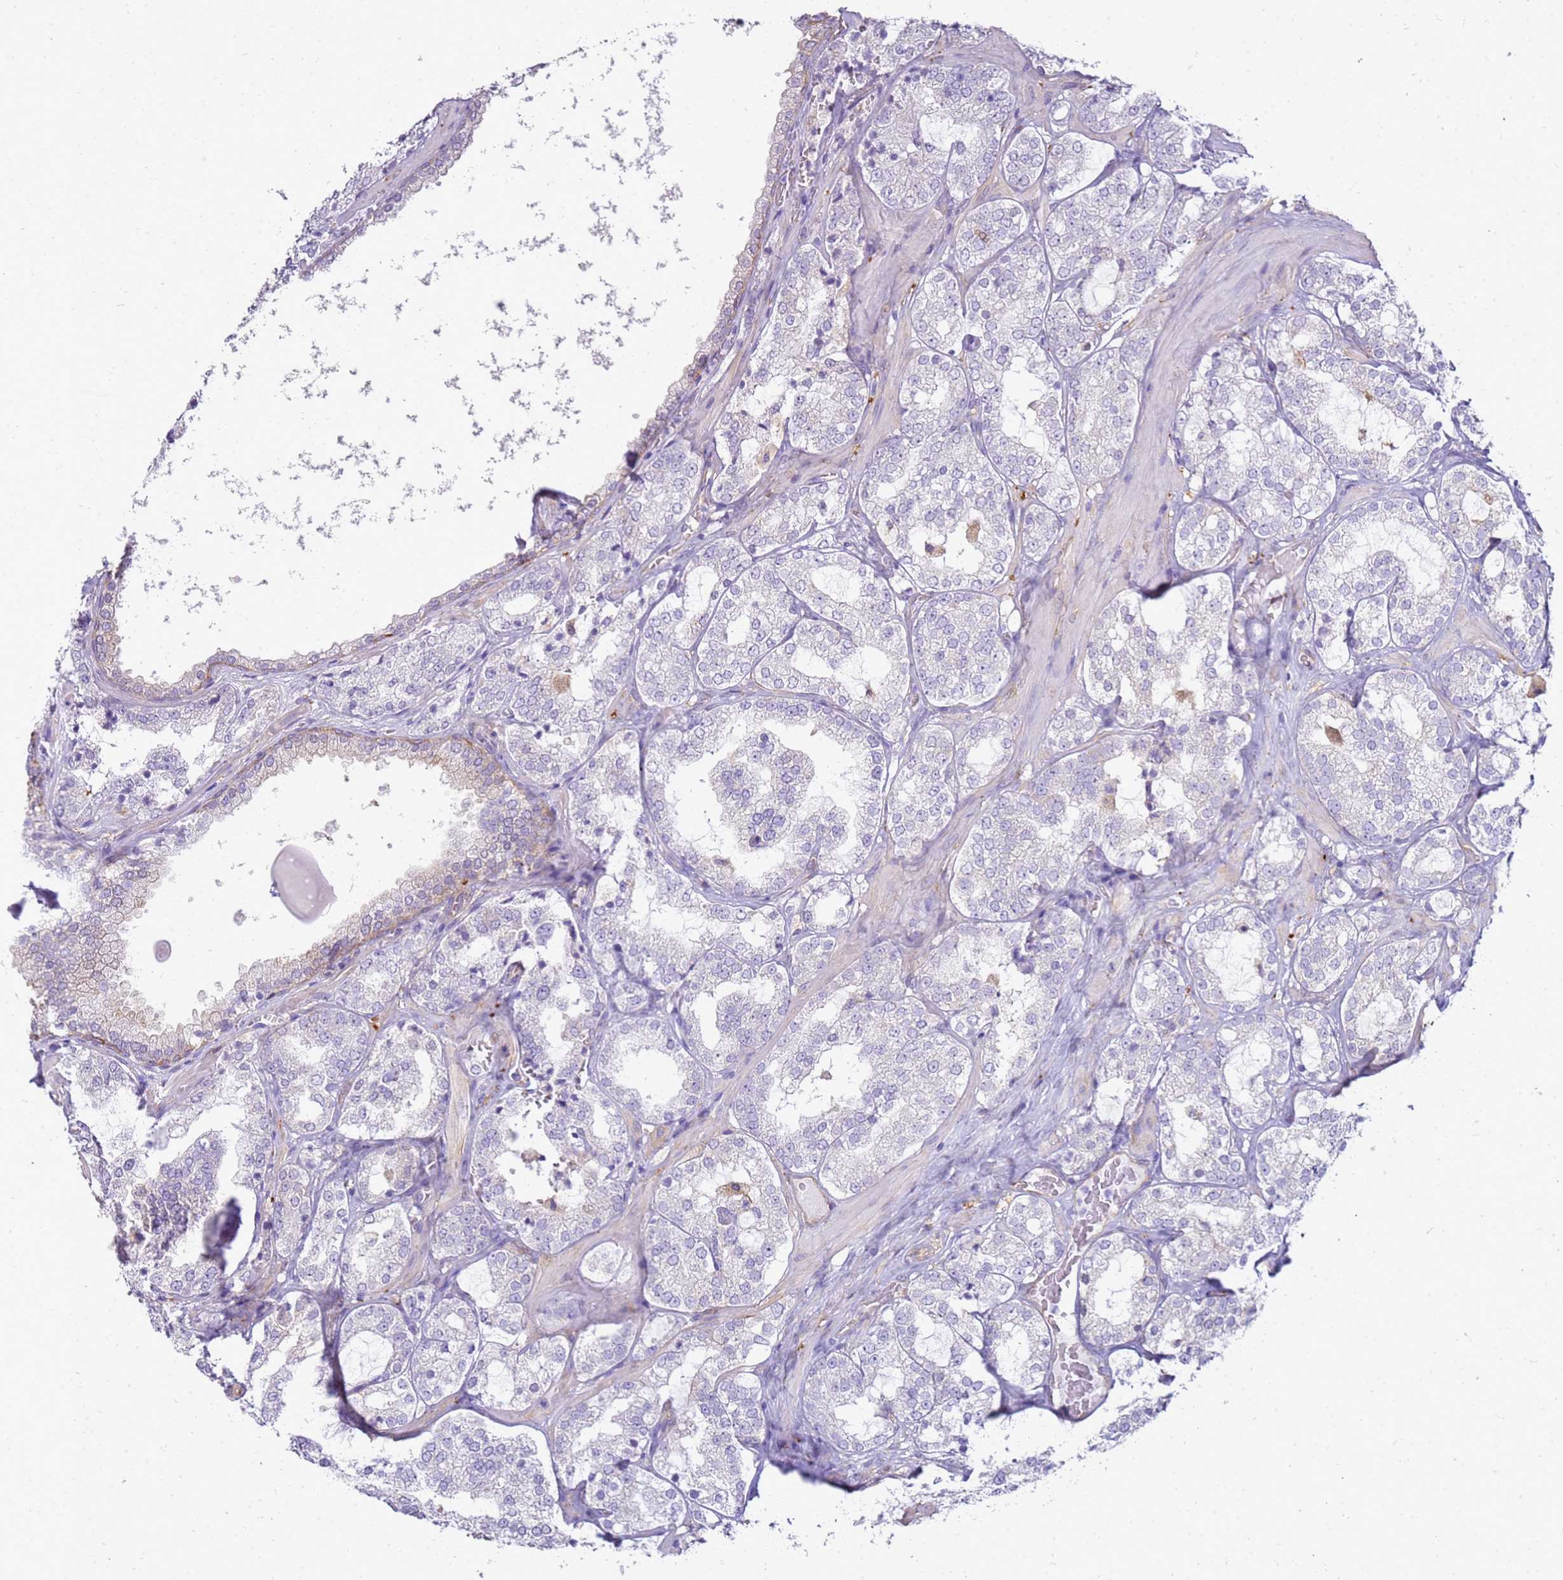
{"staining": {"intensity": "negative", "quantity": "none", "location": "none"}, "tissue": "prostate cancer", "cell_type": "Tumor cells", "image_type": "cancer", "snomed": [{"axis": "morphology", "description": "Adenocarcinoma, High grade"}, {"axis": "topography", "description": "Prostate"}], "caption": "Adenocarcinoma (high-grade) (prostate) was stained to show a protein in brown. There is no significant positivity in tumor cells.", "gene": "HSPB1", "patient": {"sex": "male", "age": 64}}